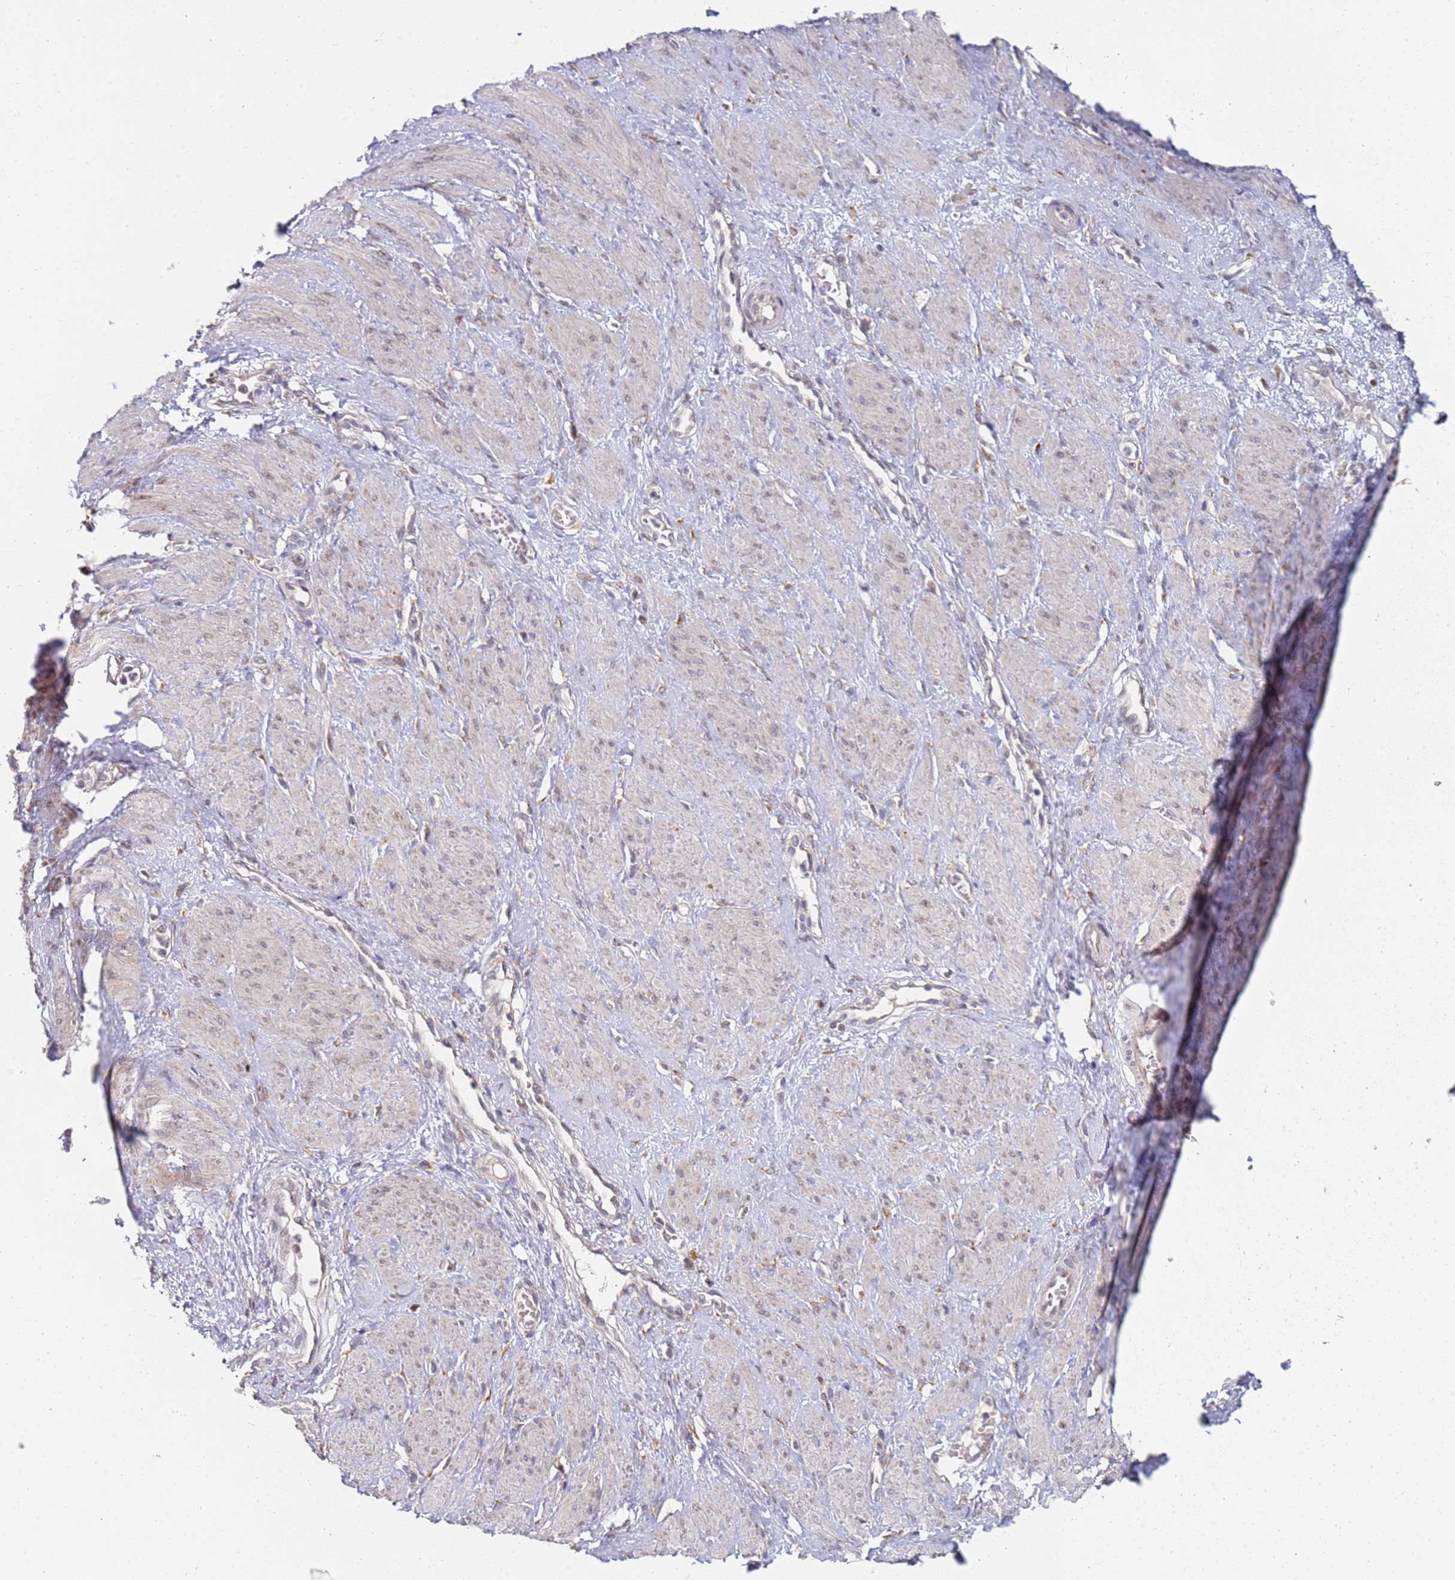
{"staining": {"intensity": "weak", "quantity": "25%-75%", "location": "cytoplasmic/membranous"}, "tissue": "smooth muscle", "cell_type": "Smooth muscle cells", "image_type": "normal", "snomed": [{"axis": "morphology", "description": "Normal tissue, NOS"}, {"axis": "topography", "description": "Smooth muscle"}, {"axis": "topography", "description": "Uterus"}], "caption": "The image exhibits staining of normal smooth muscle, revealing weak cytoplasmic/membranous protein expression (brown color) within smooth muscle cells.", "gene": "VRK2", "patient": {"sex": "female", "age": 39}}